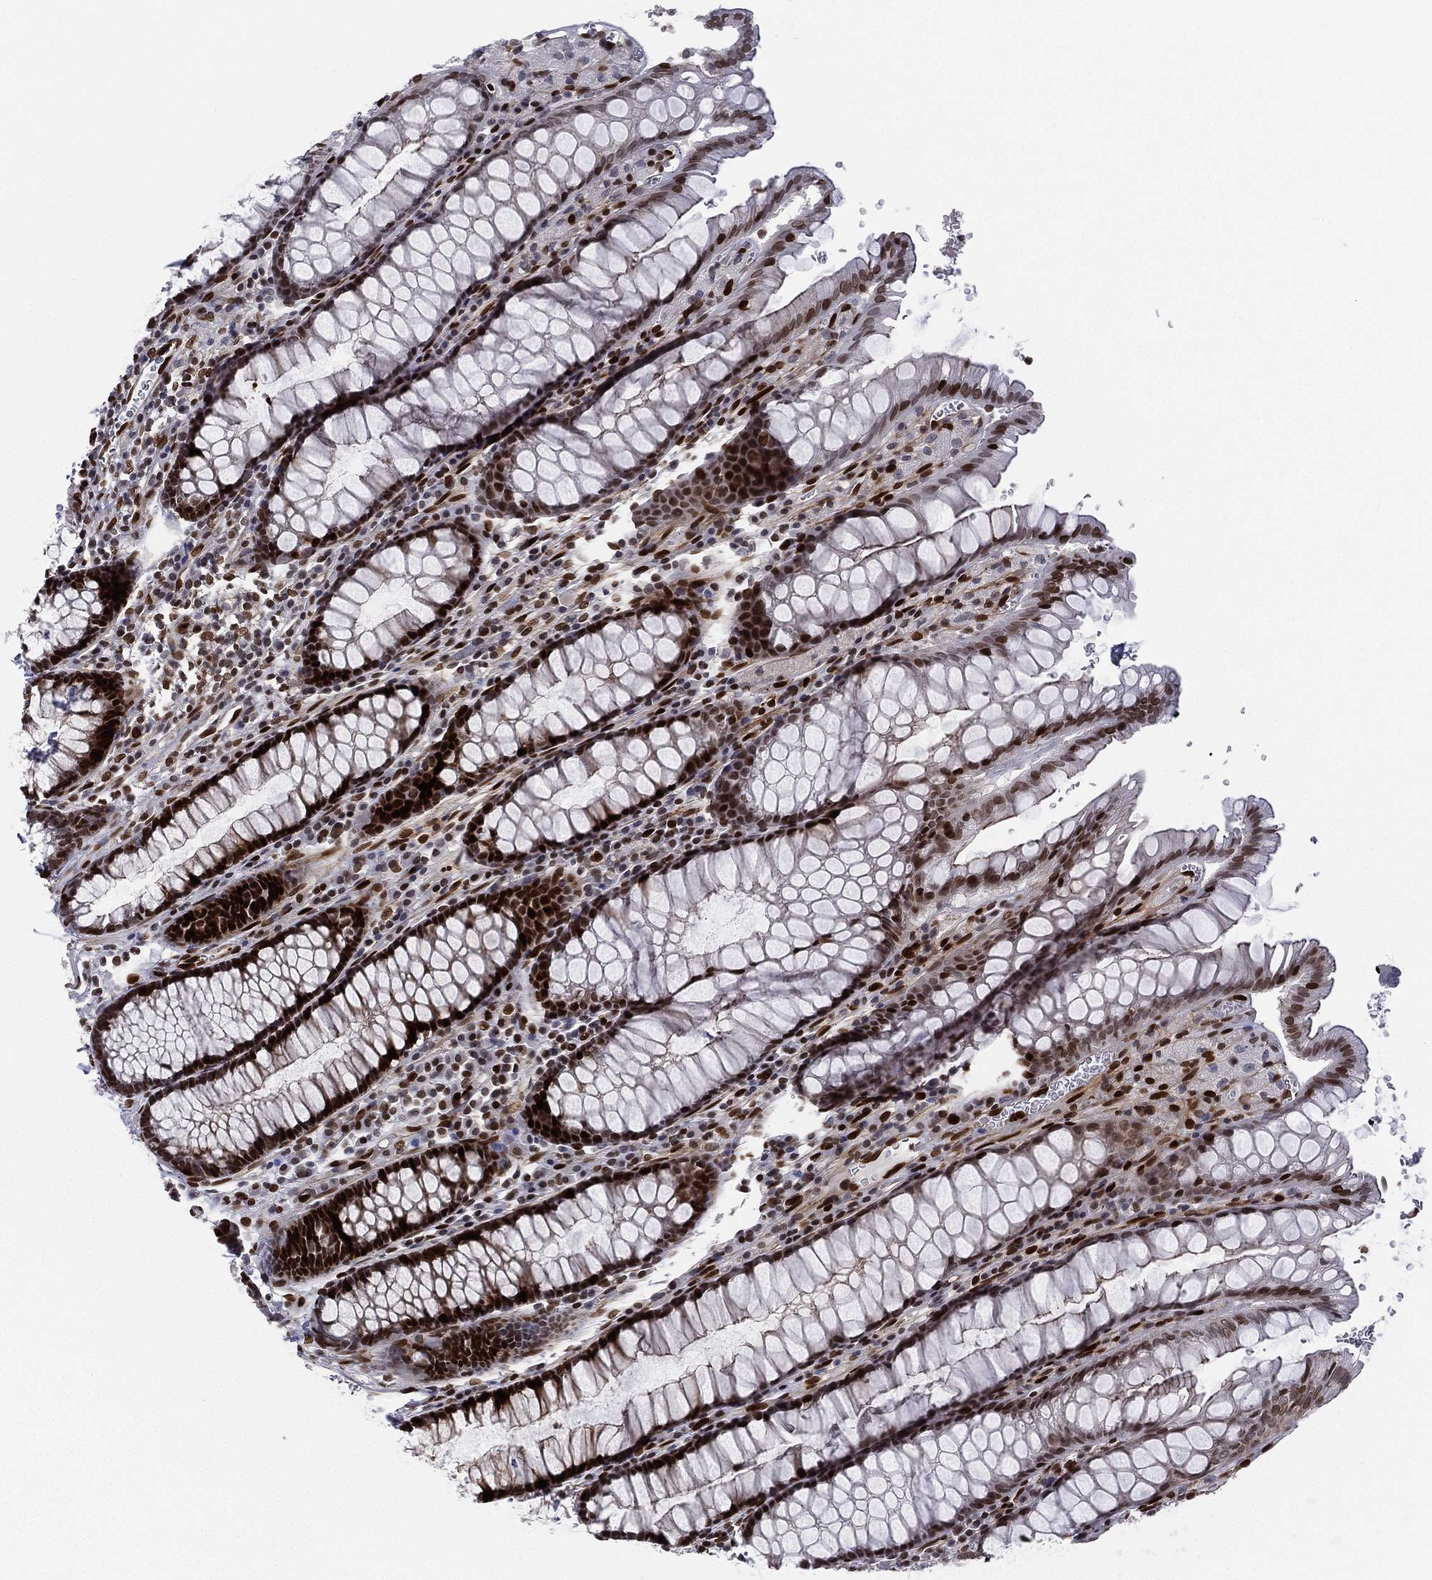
{"staining": {"intensity": "strong", "quantity": ">75%", "location": "nuclear"}, "tissue": "rectum", "cell_type": "Glandular cells", "image_type": "normal", "snomed": [{"axis": "morphology", "description": "Normal tissue, NOS"}, {"axis": "topography", "description": "Rectum"}], "caption": "About >75% of glandular cells in benign human rectum demonstrate strong nuclear protein expression as visualized by brown immunohistochemical staining.", "gene": "LMNB1", "patient": {"sex": "female", "age": 68}}